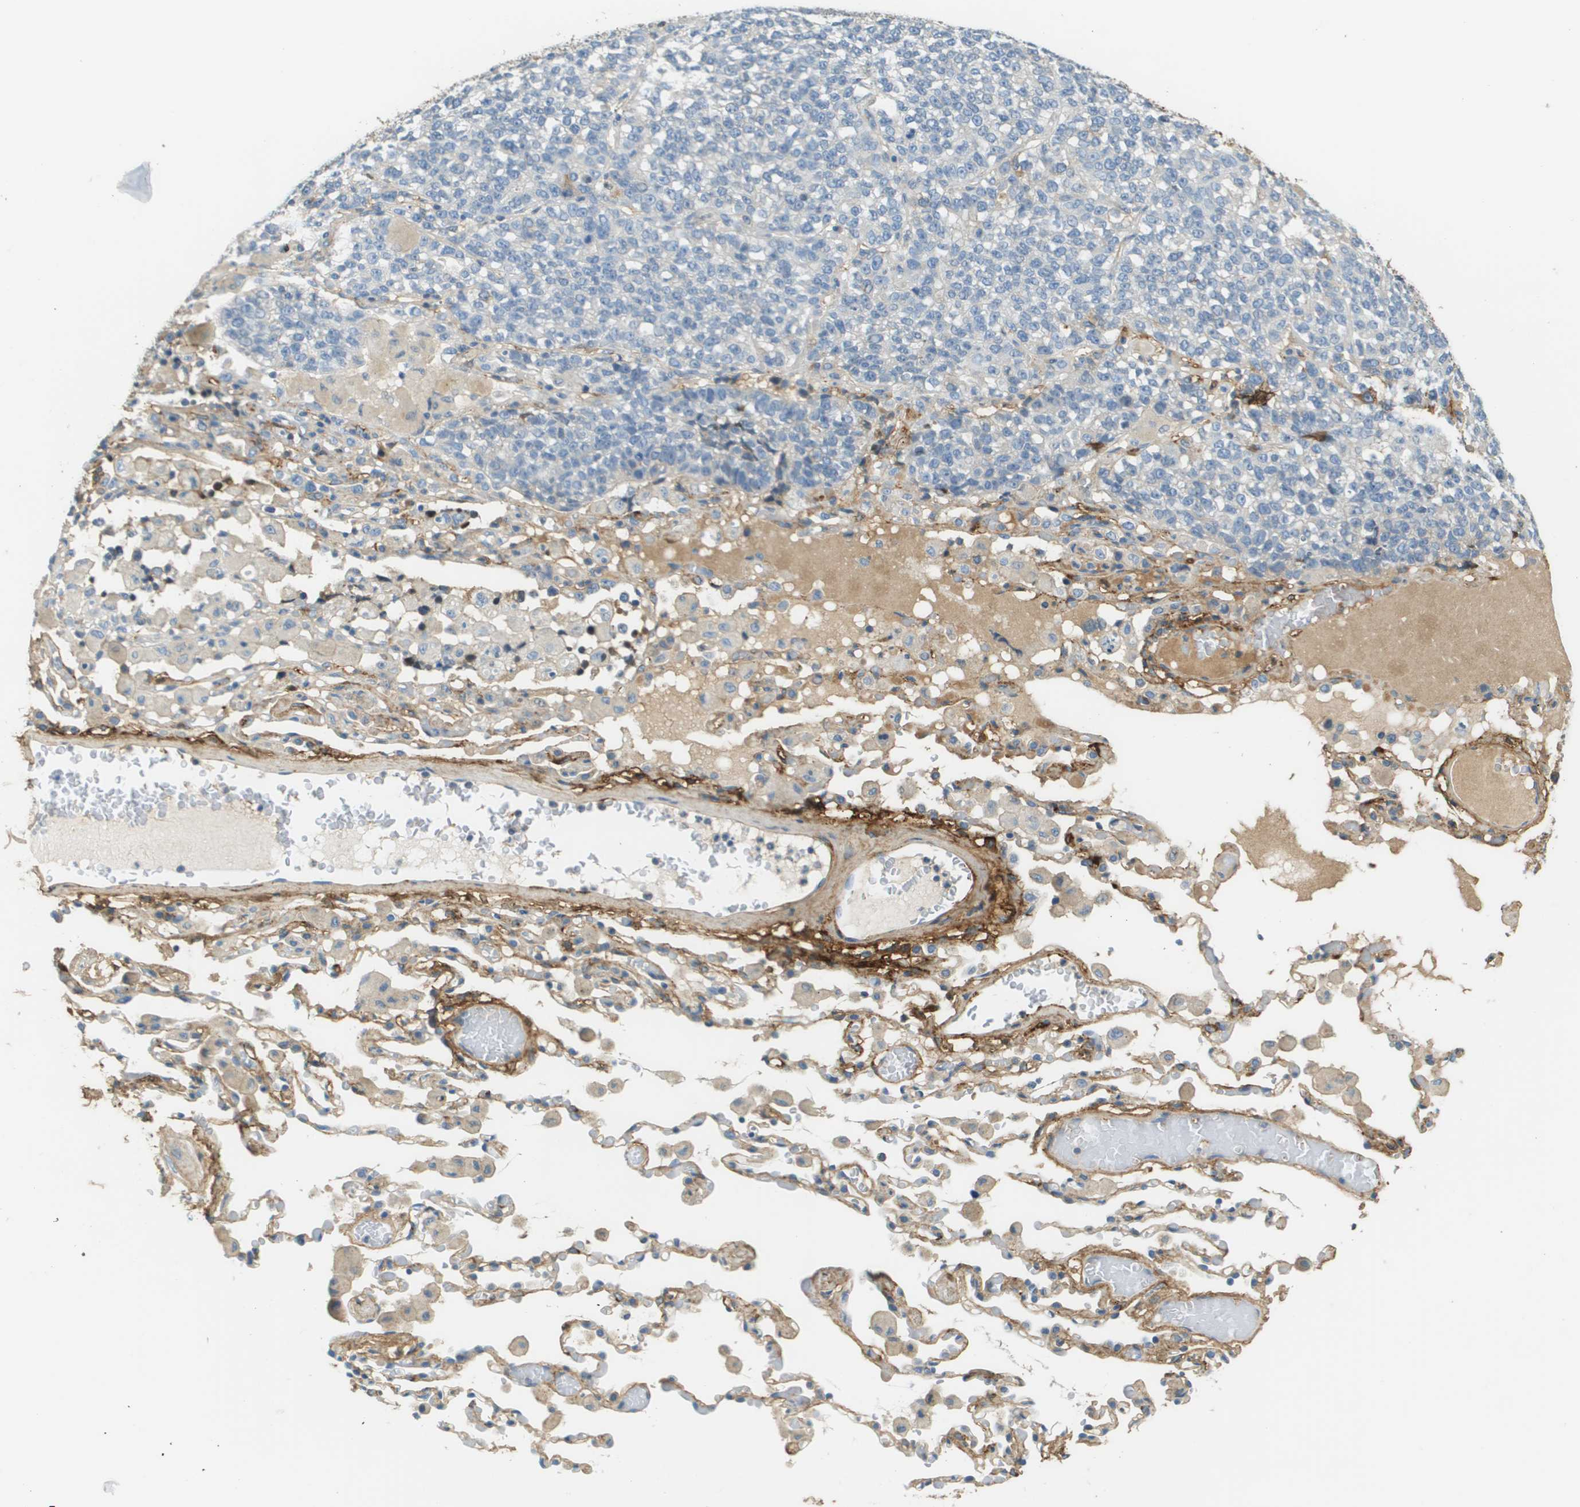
{"staining": {"intensity": "negative", "quantity": "none", "location": "none"}, "tissue": "lung cancer", "cell_type": "Tumor cells", "image_type": "cancer", "snomed": [{"axis": "morphology", "description": "Adenocarcinoma, NOS"}, {"axis": "topography", "description": "Lung"}], "caption": "Immunohistochemistry image of human lung cancer stained for a protein (brown), which exhibits no expression in tumor cells.", "gene": "DCN", "patient": {"sex": "male", "age": 49}}